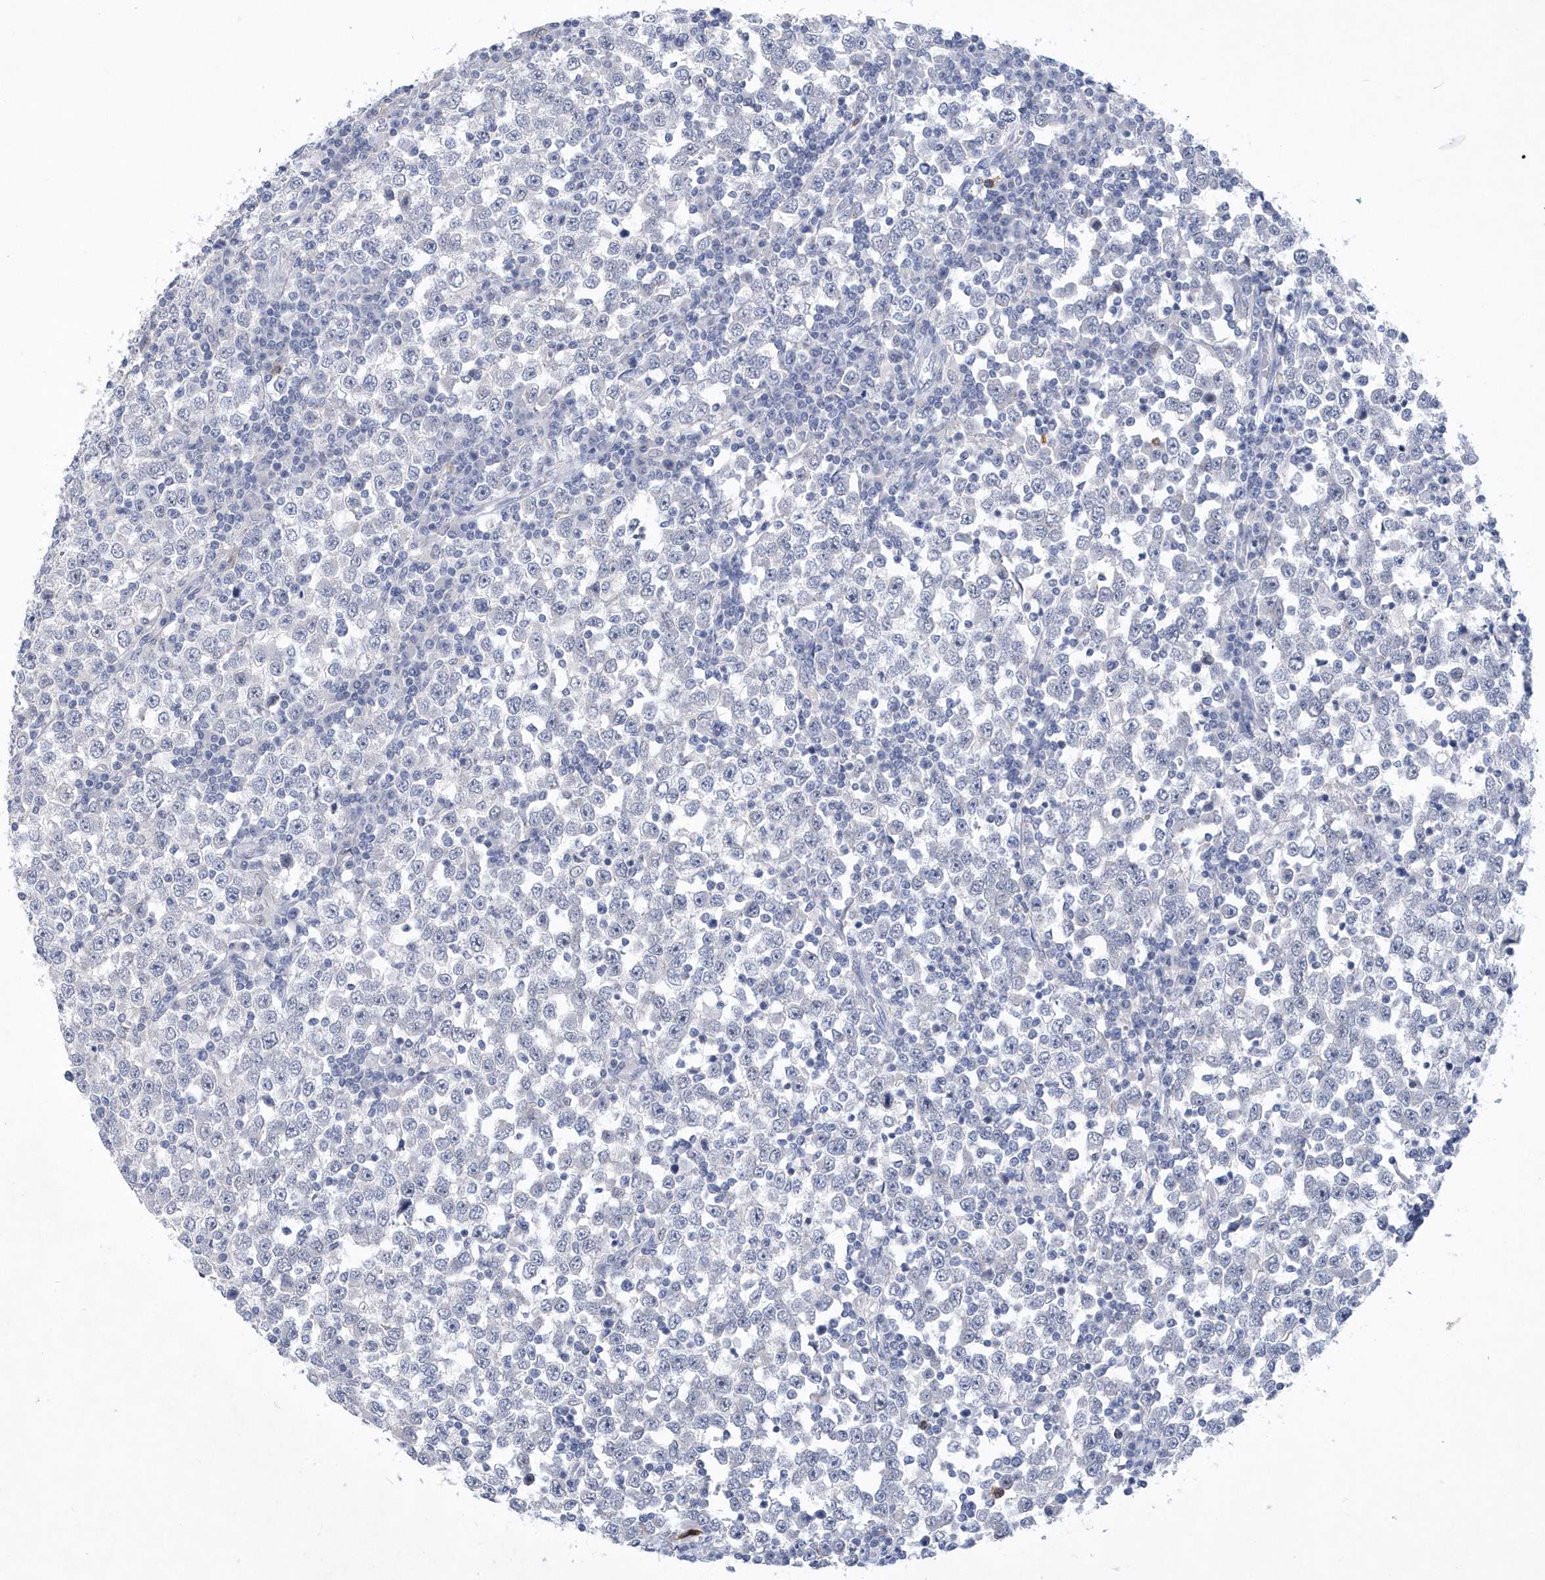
{"staining": {"intensity": "negative", "quantity": "none", "location": "none"}, "tissue": "testis cancer", "cell_type": "Tumor cells", "image_type": "cancer", "snomed": [{"axis": "morphology", "description": "Seminoma, NOS"}, {"axis": "topography", "description": "Testis"}], "caption": "This is an immunohistochemistry histopathology image of seminoma (testis). There is no staining in tumor cells.", "gene": "SRGAP3", "patient": {"sex": "male", "age": 65}}